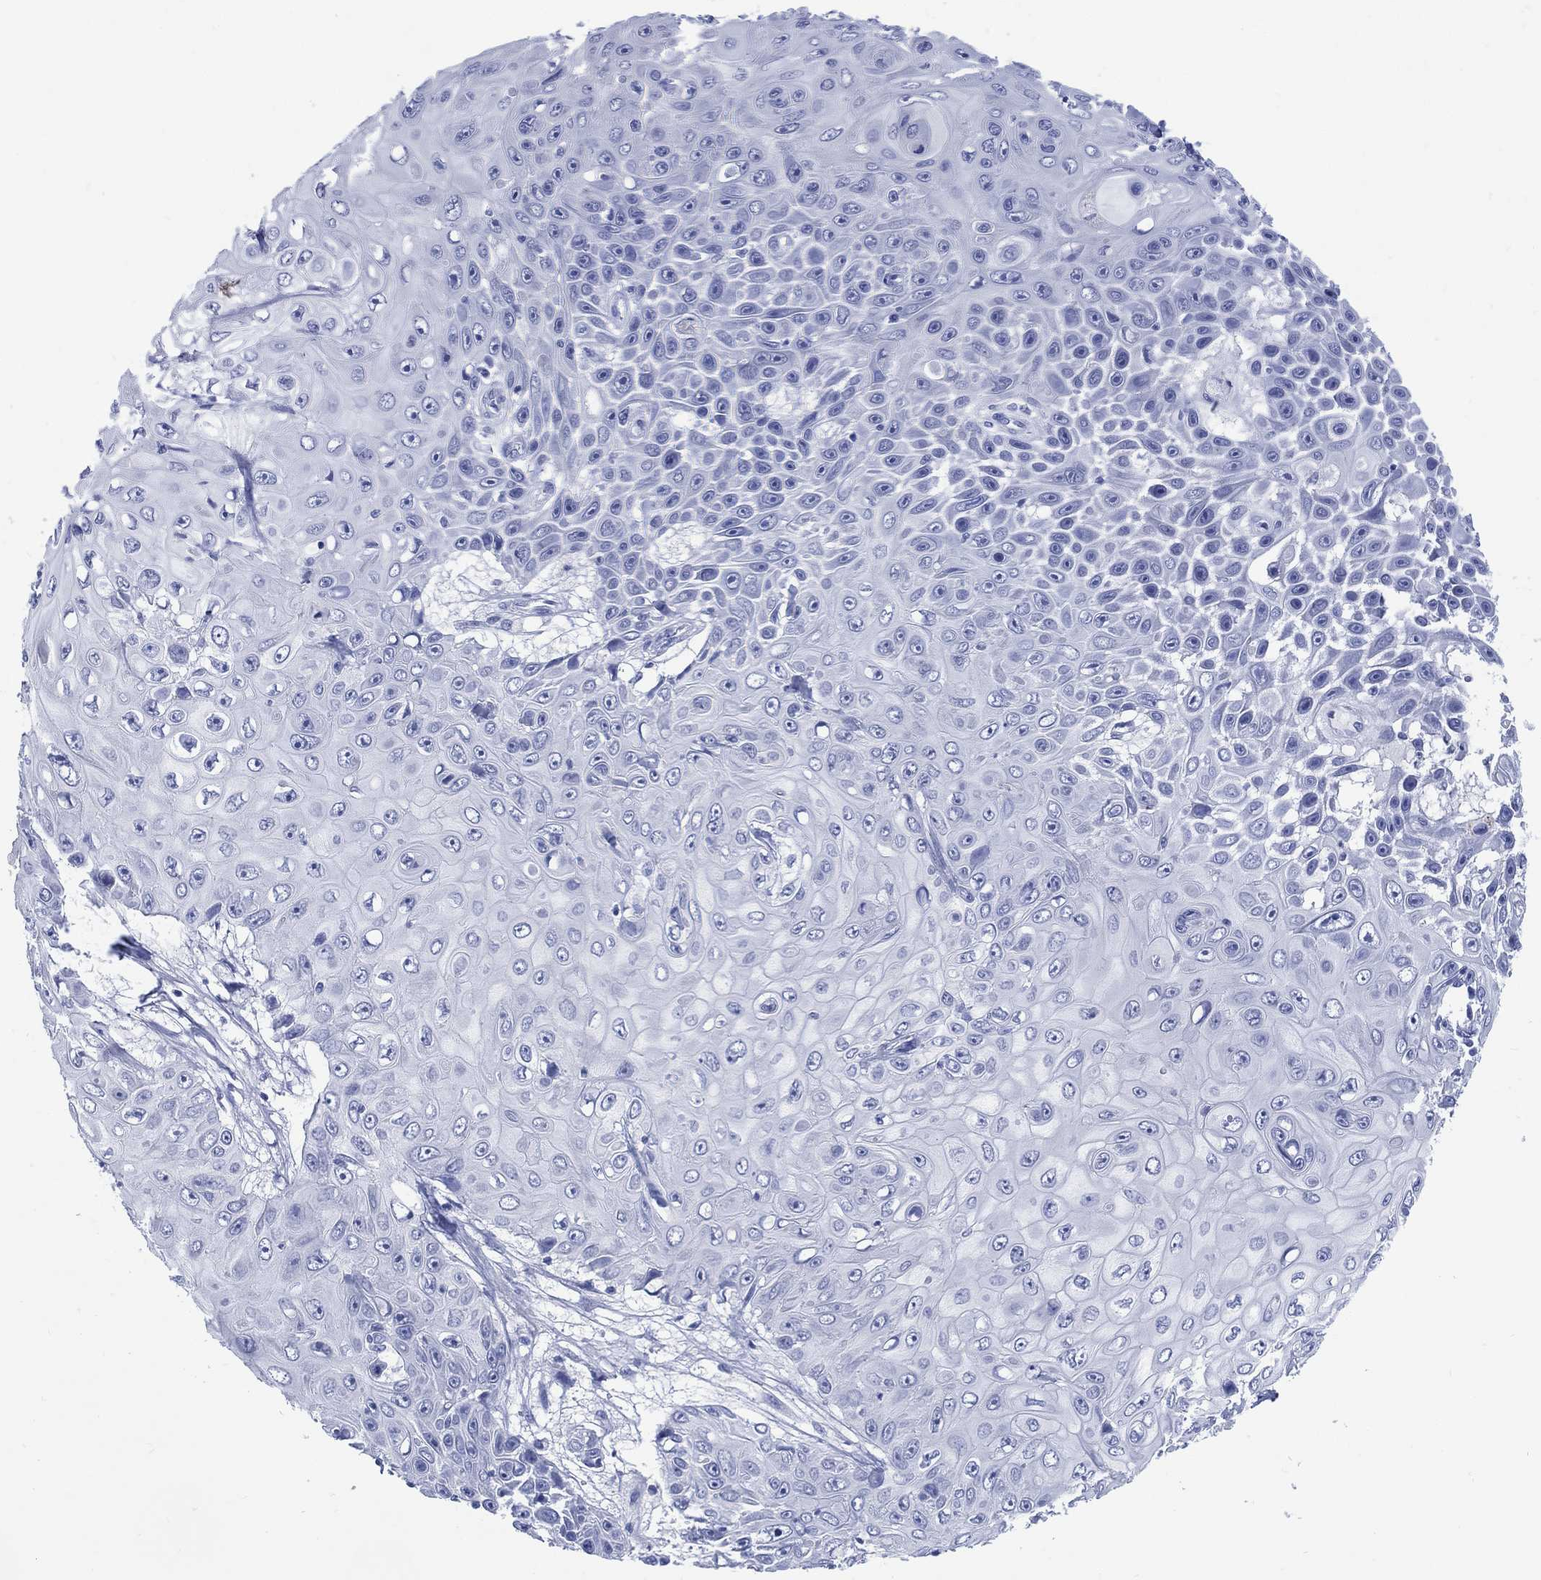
{"staining": {"intensity": "negative", "quantity": "none", "location": "none"}, "tissue": "skin cancer", "cell_type": "Tumor cells", "image_type": "cancer", "snomed": [{"axis": "morphology", "description": "Squamous cell carcinoma, NOS"}, {"axis": "topography", "description": "Skin"}], "caption": "An IHC micrograph of squamous cell carcinoma (skin) is shown. There is no staining in tumor cells of squamous cell carcinoma (skin).", "gene": "LRRD1", "patient": {"sex": "male", "age": 82}}